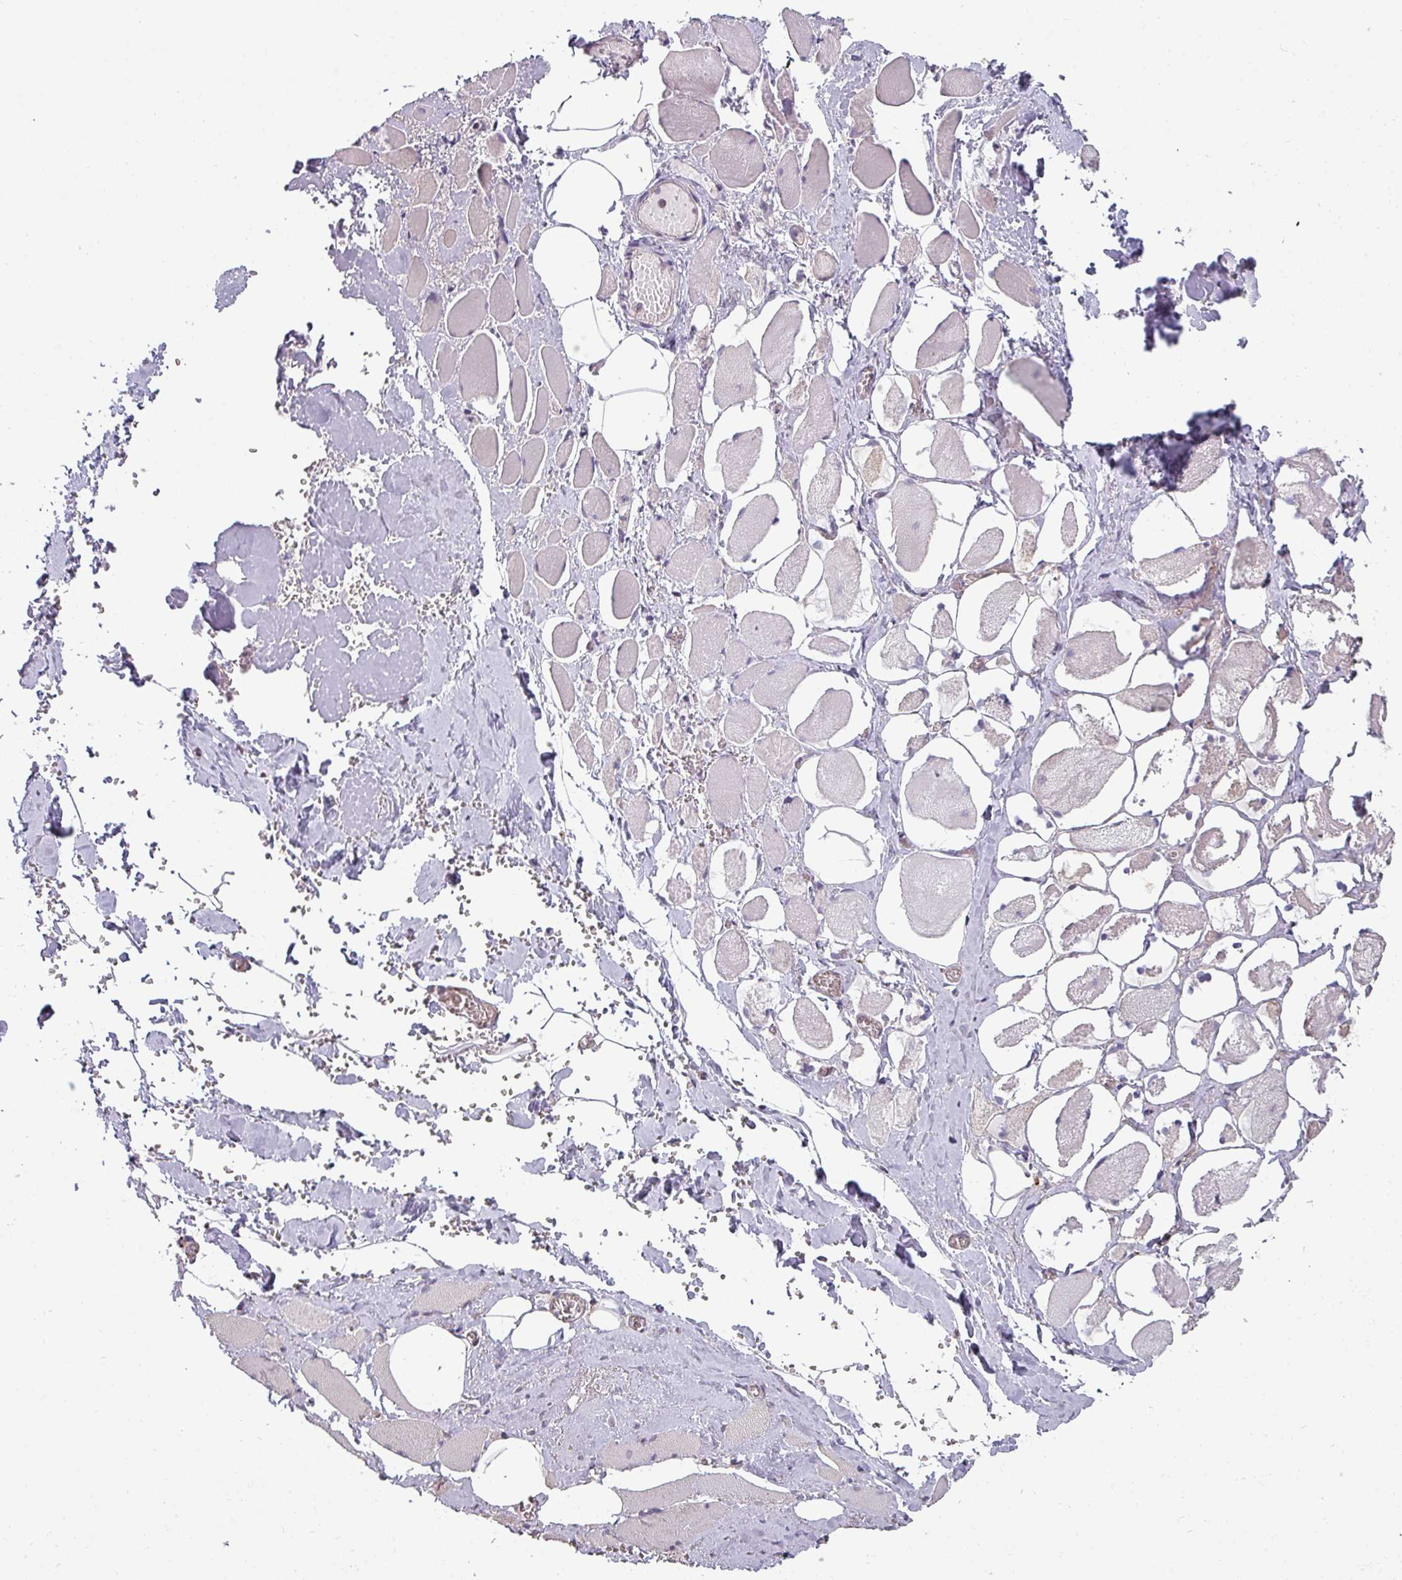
{"staining": {"intensity": "negative", "quantity": "none", "location": "none"}, "tissue": "skeletal muscle", "cell_type": "Myocytes", "image_type": "normal", "snomed": [{"axis": "morphology", "description": "Normal tissue, NOS"}, {"axis": "morphology", "description": "Basal cell carcinoma"}, {"axis": "topography", "description": "Skeletal muscle"}], "caption": "IHC photomicrograph of unremarkable human skeletal muscle stained for a protein (brown), which exhibits no staining in myocytes.", "gene": "MRPS16", "patient": {"sex": "female", "age": 64}}